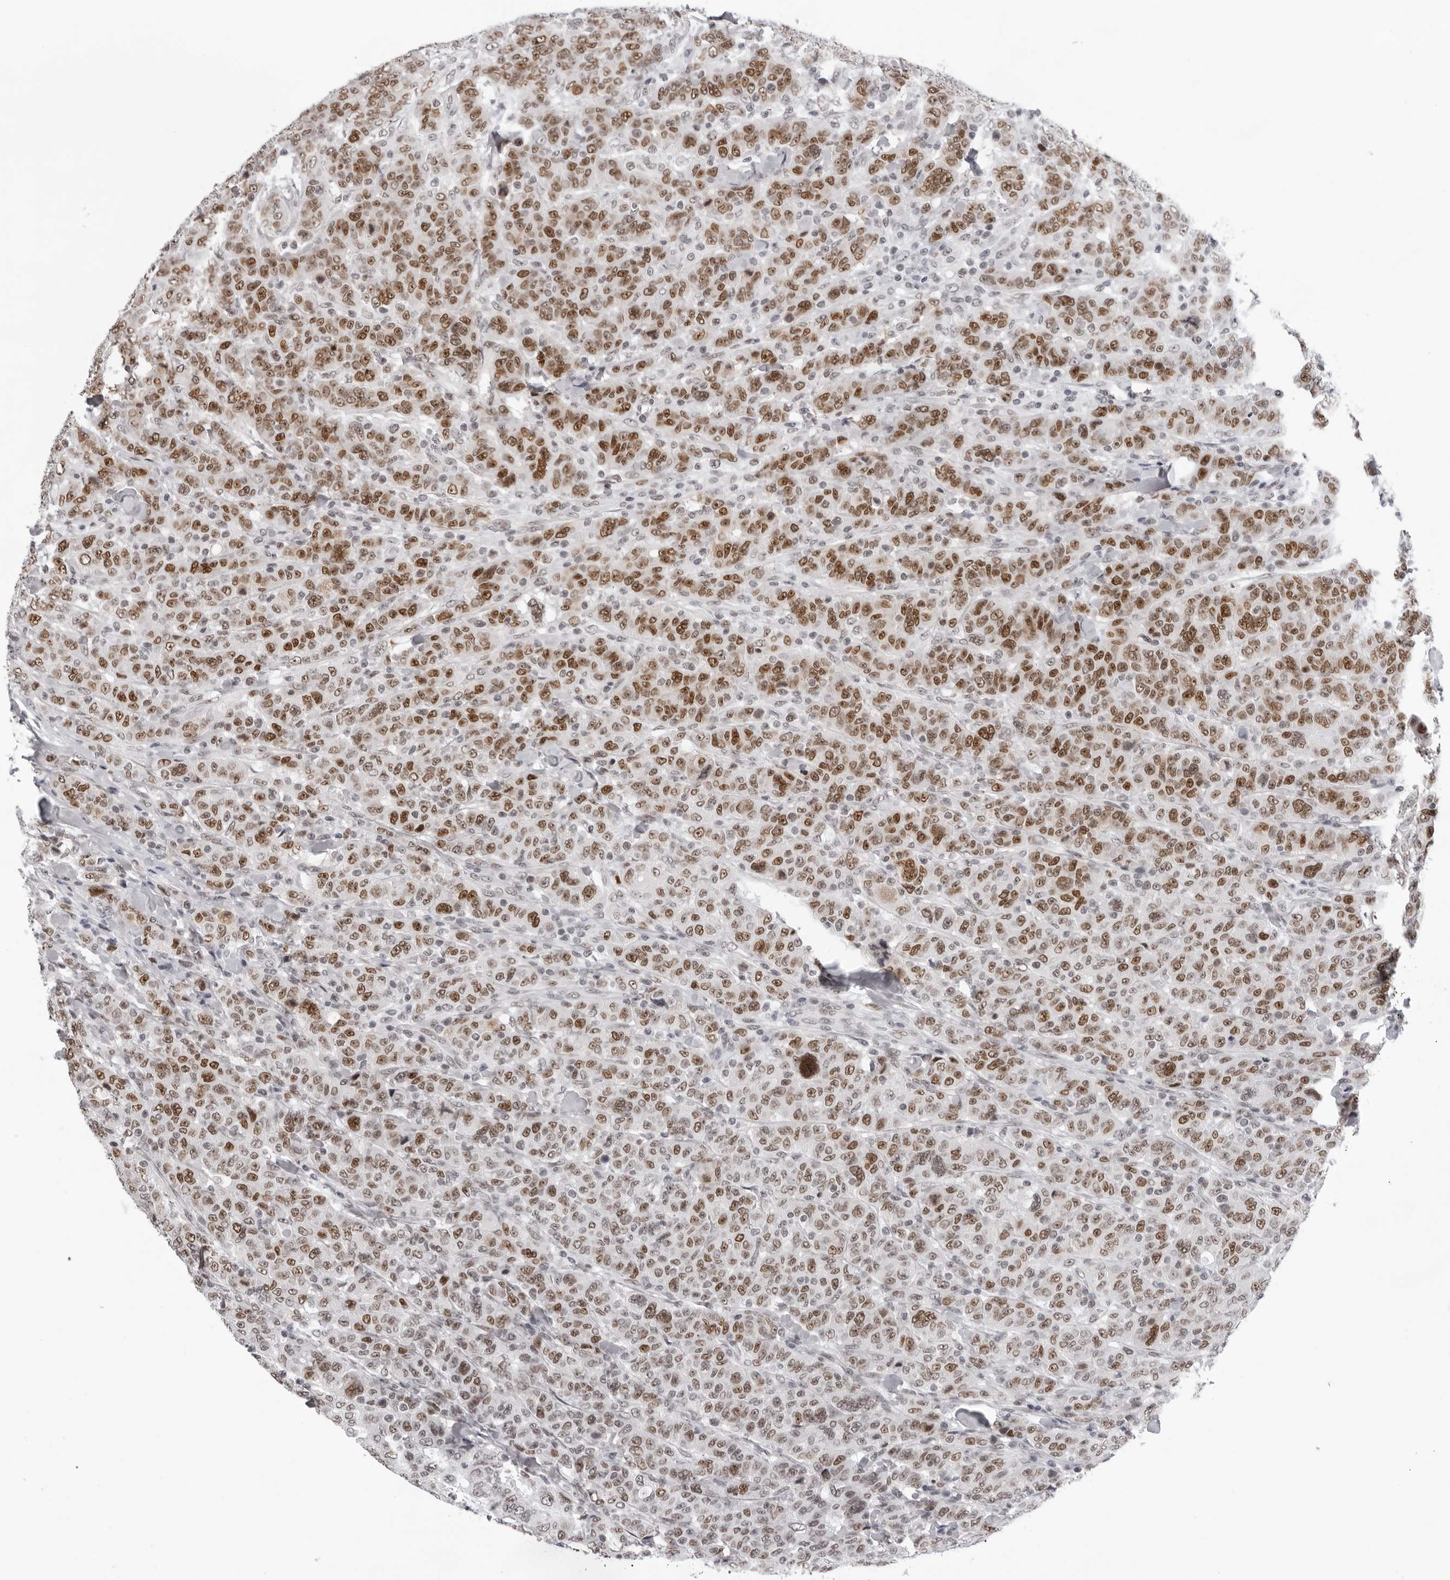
{"staining": {"intensity": "moderate", "quantity": ">75%", "location": "nuclear"}, "tissue": "breast cancer", "cell_type": "Tumor cells", "image_type": "cancer", "snomed": [{"axis": "morphology", "description": "Duct carcinoma"}, {"axis": "topography", "description": "Breast"}], "caption": "Human invasive ductal carcinoma (breast) stained with a brown dye exhibits moderate nuclear positive staining in approximately >75% of tumor cells.", "gene": "USP1", "patient": {"sex": "female", "age": 37}}